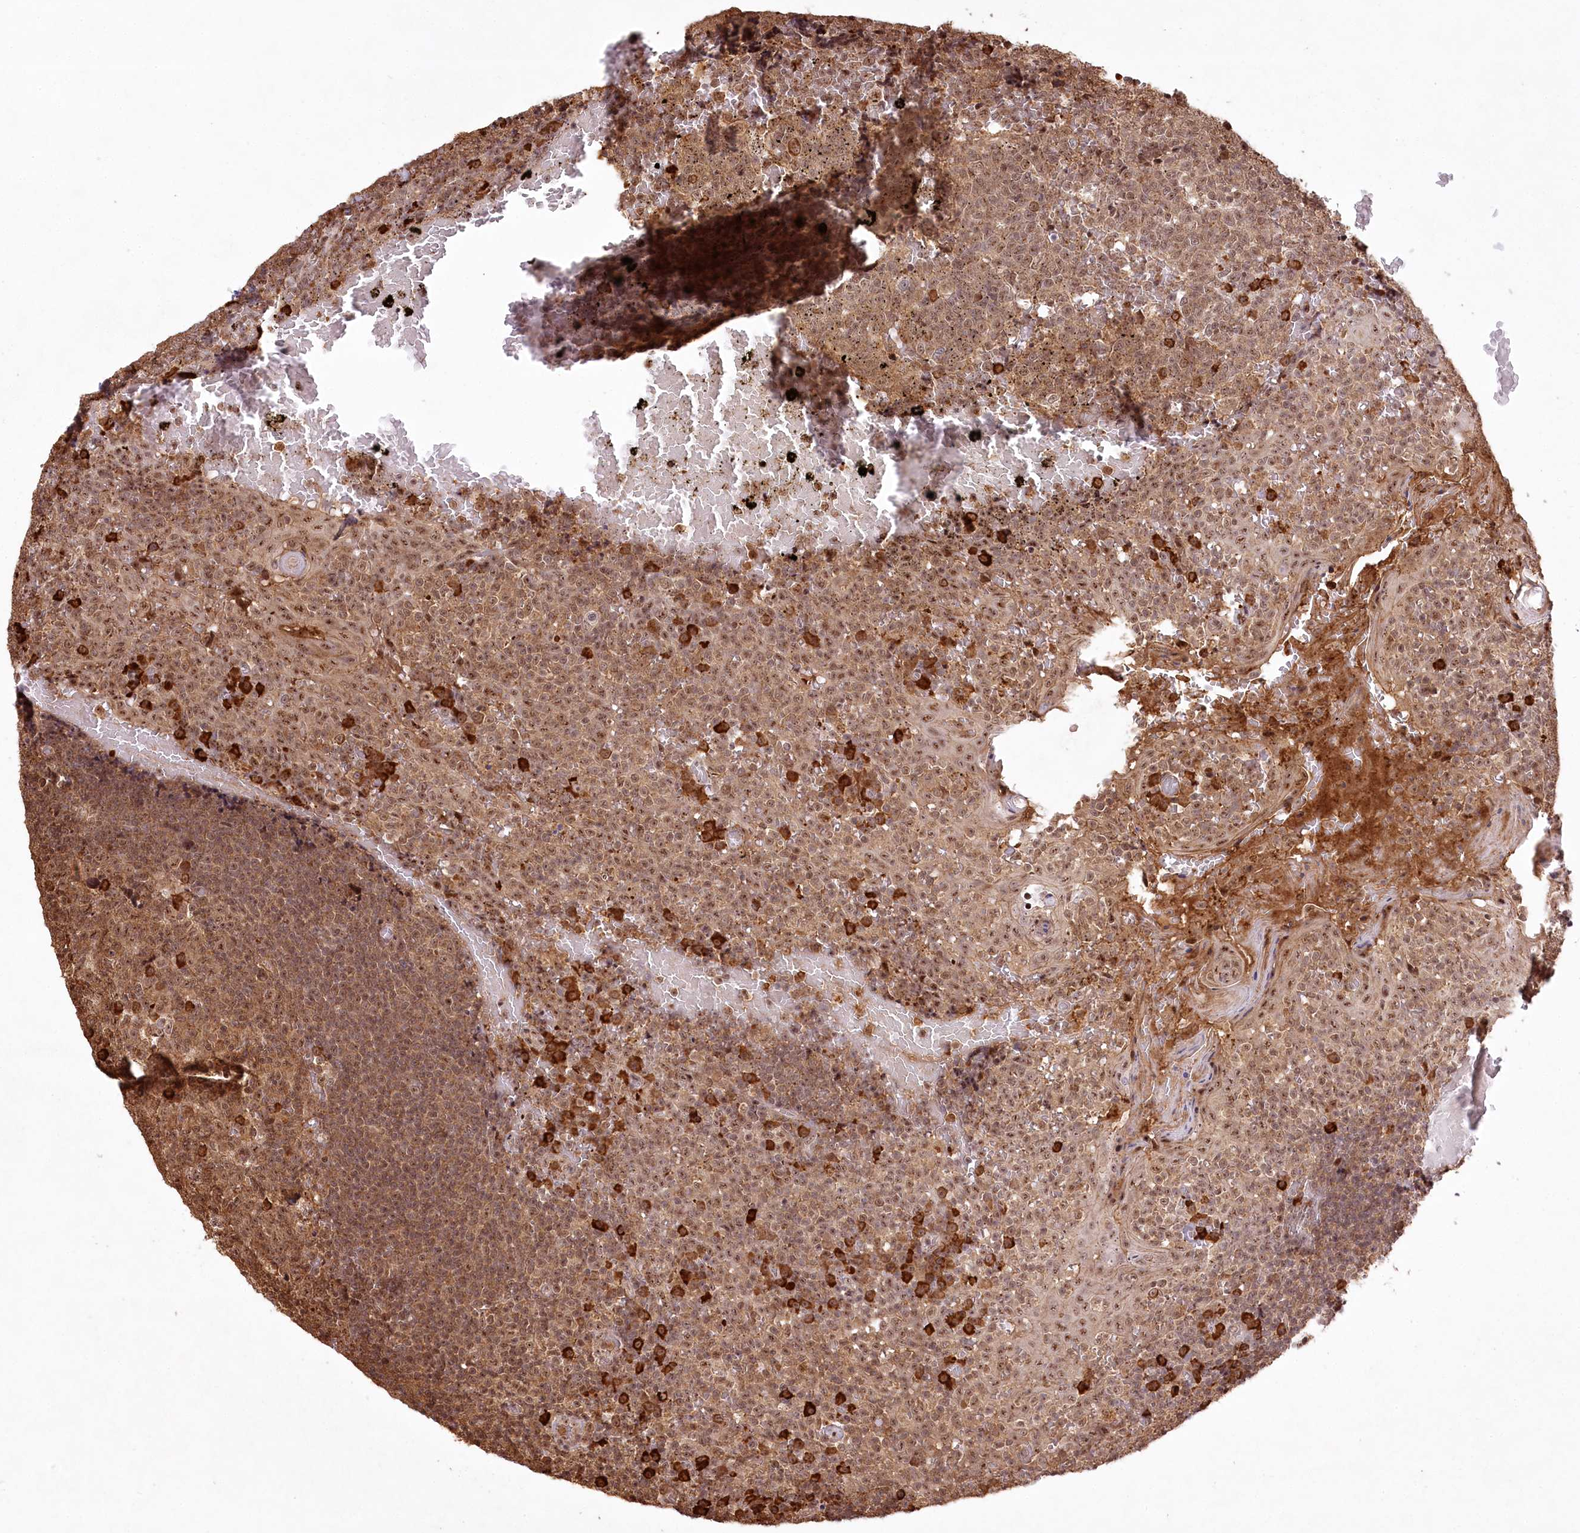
{"staining": {"intensity": "weak", "quantity": ">75%", "location": "cytoplasmic/membranous,nuclear"}, "tissue": "tonsil", "cell_type": "Germinal center cells", "image_type": "normal", "snomed": [{"axis": "morphology", "description": "Normal tissue, NOS"}, {"axis": "topography", "description": "Tonsil"}], "caption": "A micrograph of tonsil stained for a protein reveals weak cytoplasmic/membranous,nuclear brown staining in germinal center cells.", "gene": "PYROXD1", "patient": {"sex": "female", "age": 19}}